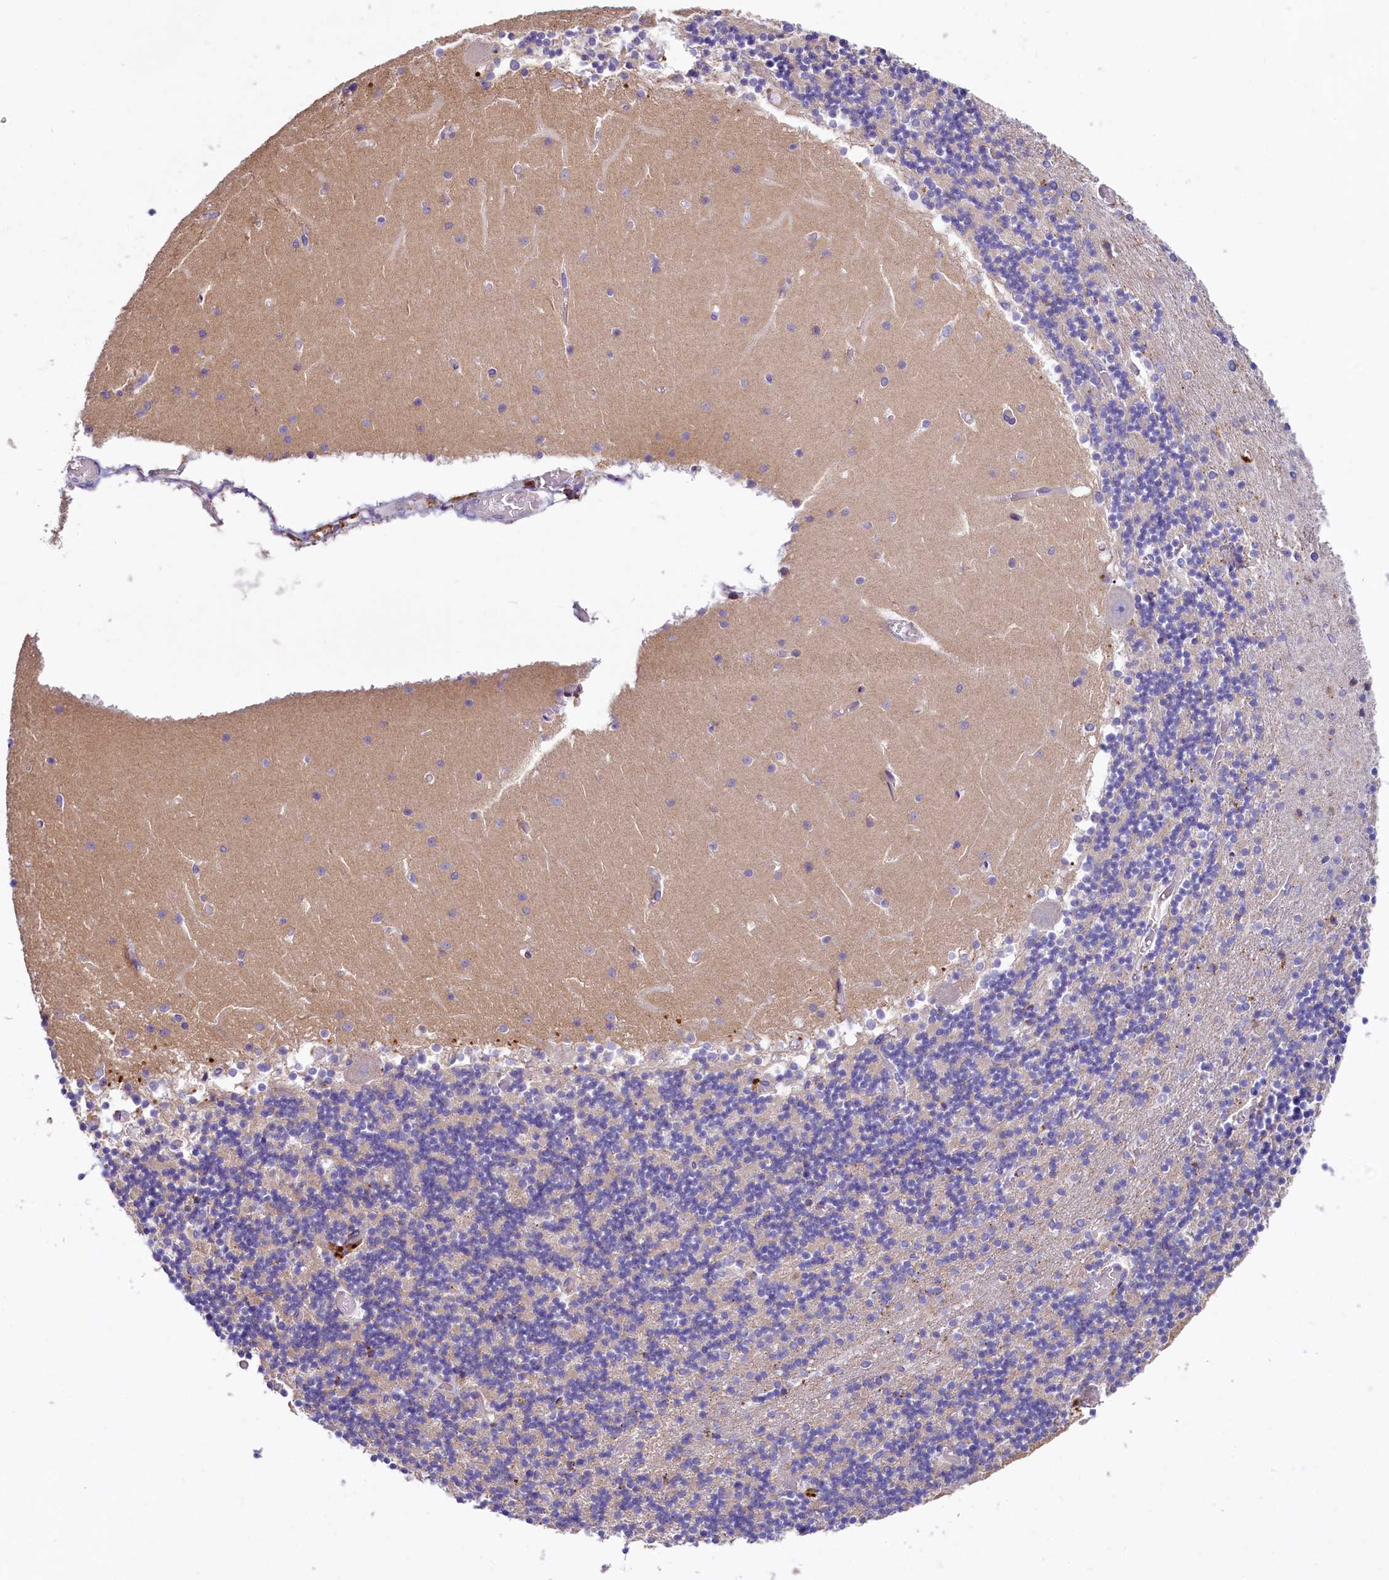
{"staining": {"intensity": "negative", "quantity": "none", "location": "none"}, "tissue": "cerebellum", "cell_type": "Cells in granular layer", "image_type": "normal", "snomed": [{"axis": "morphology", "description": "Normal tissue, NOS"}, {"axis": "topography", "description": "Cerebellum"}], "caption": "High power microscopy photomicrograph of an immunohistochemistry image of unremarkable cerebellum, revealing no significant positivity in cells in granular layer. Nuclei are stained in blue.", "gene": "HPS6", "patient": {"sex": "female", "age": 28}}